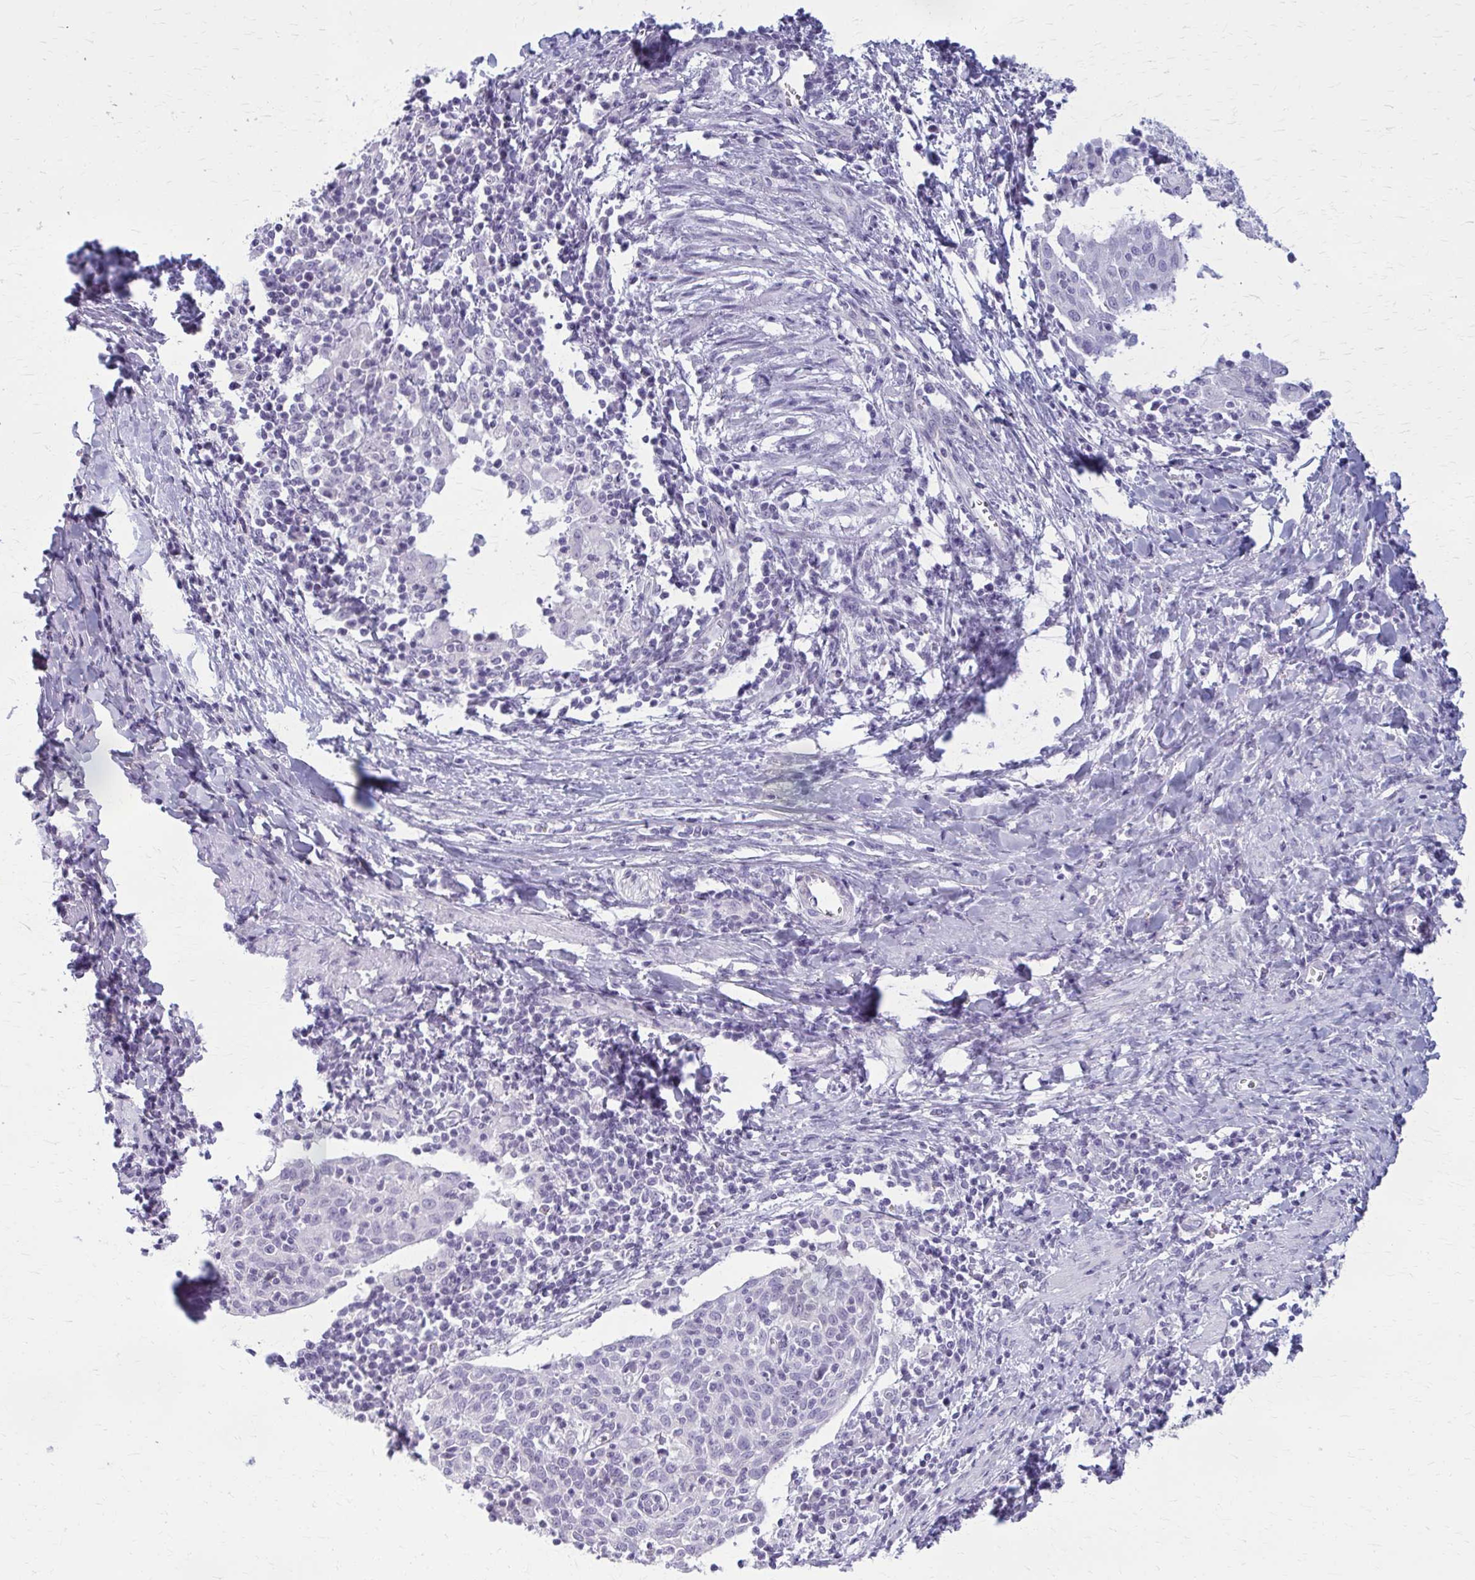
{"staining": {"intensity": "negative", "quantity": "none", "location": "none"}, "tissue": "cervical cancer", "cell_type": "Tumor cells", "image_type": "cancer", "snomed": [{"axis": "morphology", "description": "Squamous cell carcinoma, NOS"}, {"axis": "topography", "description": "Cervix"}], "caption": "The IHC histopathology image has no significant expression in tumor cells of squamous cell carcinoma (cervical) tissue.", "gene": "CASQ2", "patient": {"sex": "female", "age": 52}}